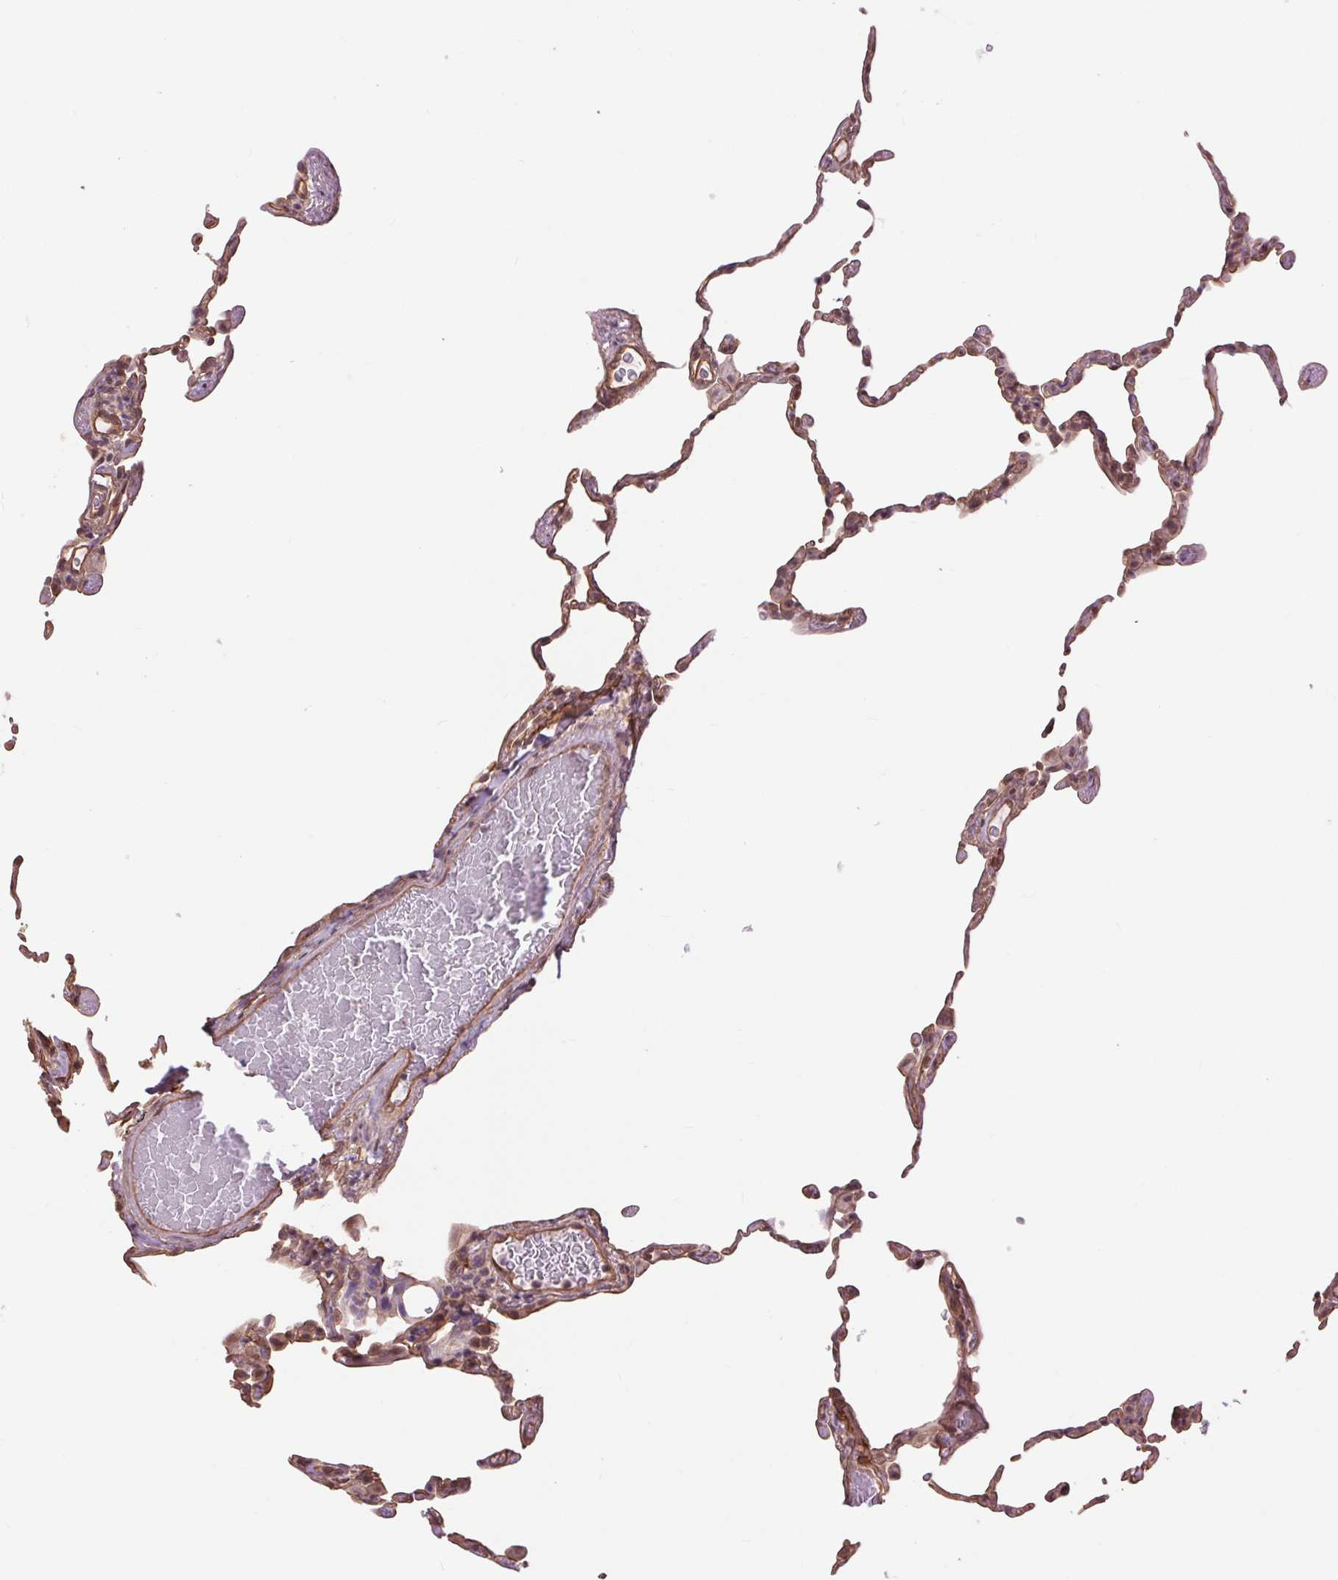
{"staining": {"intensity": "moderate", "quantity": ">75%", "location": "cytoplasmic/membranous,nuclear"}, "tissue": "lung", "cell_type": "Alveolar cells", "image_type": "normal", "snomed": [{"axis": "morphology", "description": "Normal tissue, NOS"}, {"axis": "topography", "description": "Lung"}], "caption": "Alveolar cells demonstrate medium levels of moderate cytoplasmic/membranous,nuclear positivity in about >75% of cells in benign human lung.", "gene": "PALM", "patient": {"sex": "female", "age": 57}}